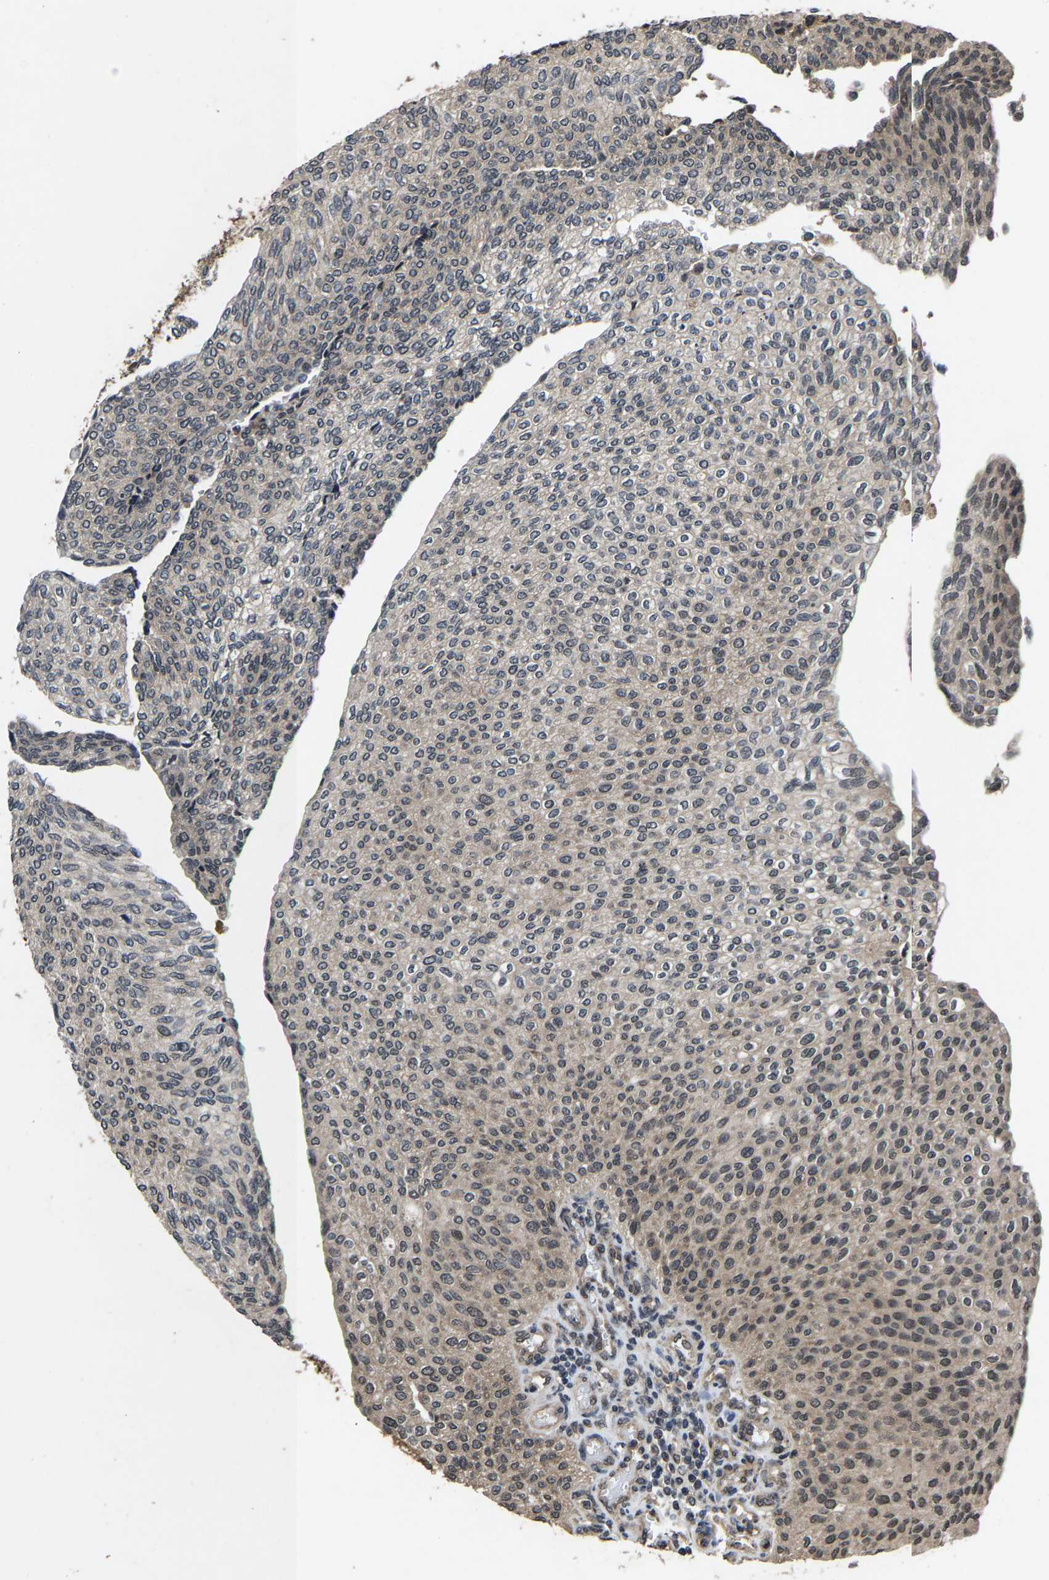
{"staining": {"intensity": "weak", "quantity": "<25%", "location": "cytoplasmic/membranous"}, "tissue": "urothelial cancer", "cell_type": "Tumor cells", "image_type": "cancer", "snomed": [{"axis": "morphology", "description": "Urothelial carcinoma, Low grade"}, {"axis": "topography", "description": "Urinary bladder"}], "caption": "Human low-grade urothelial carcinoma stained for a protein using immunohistochemistry exhibits no expression in tumor cells.", "gene": "HUWE1", "patient": {"sex": "female", "age": 79}}